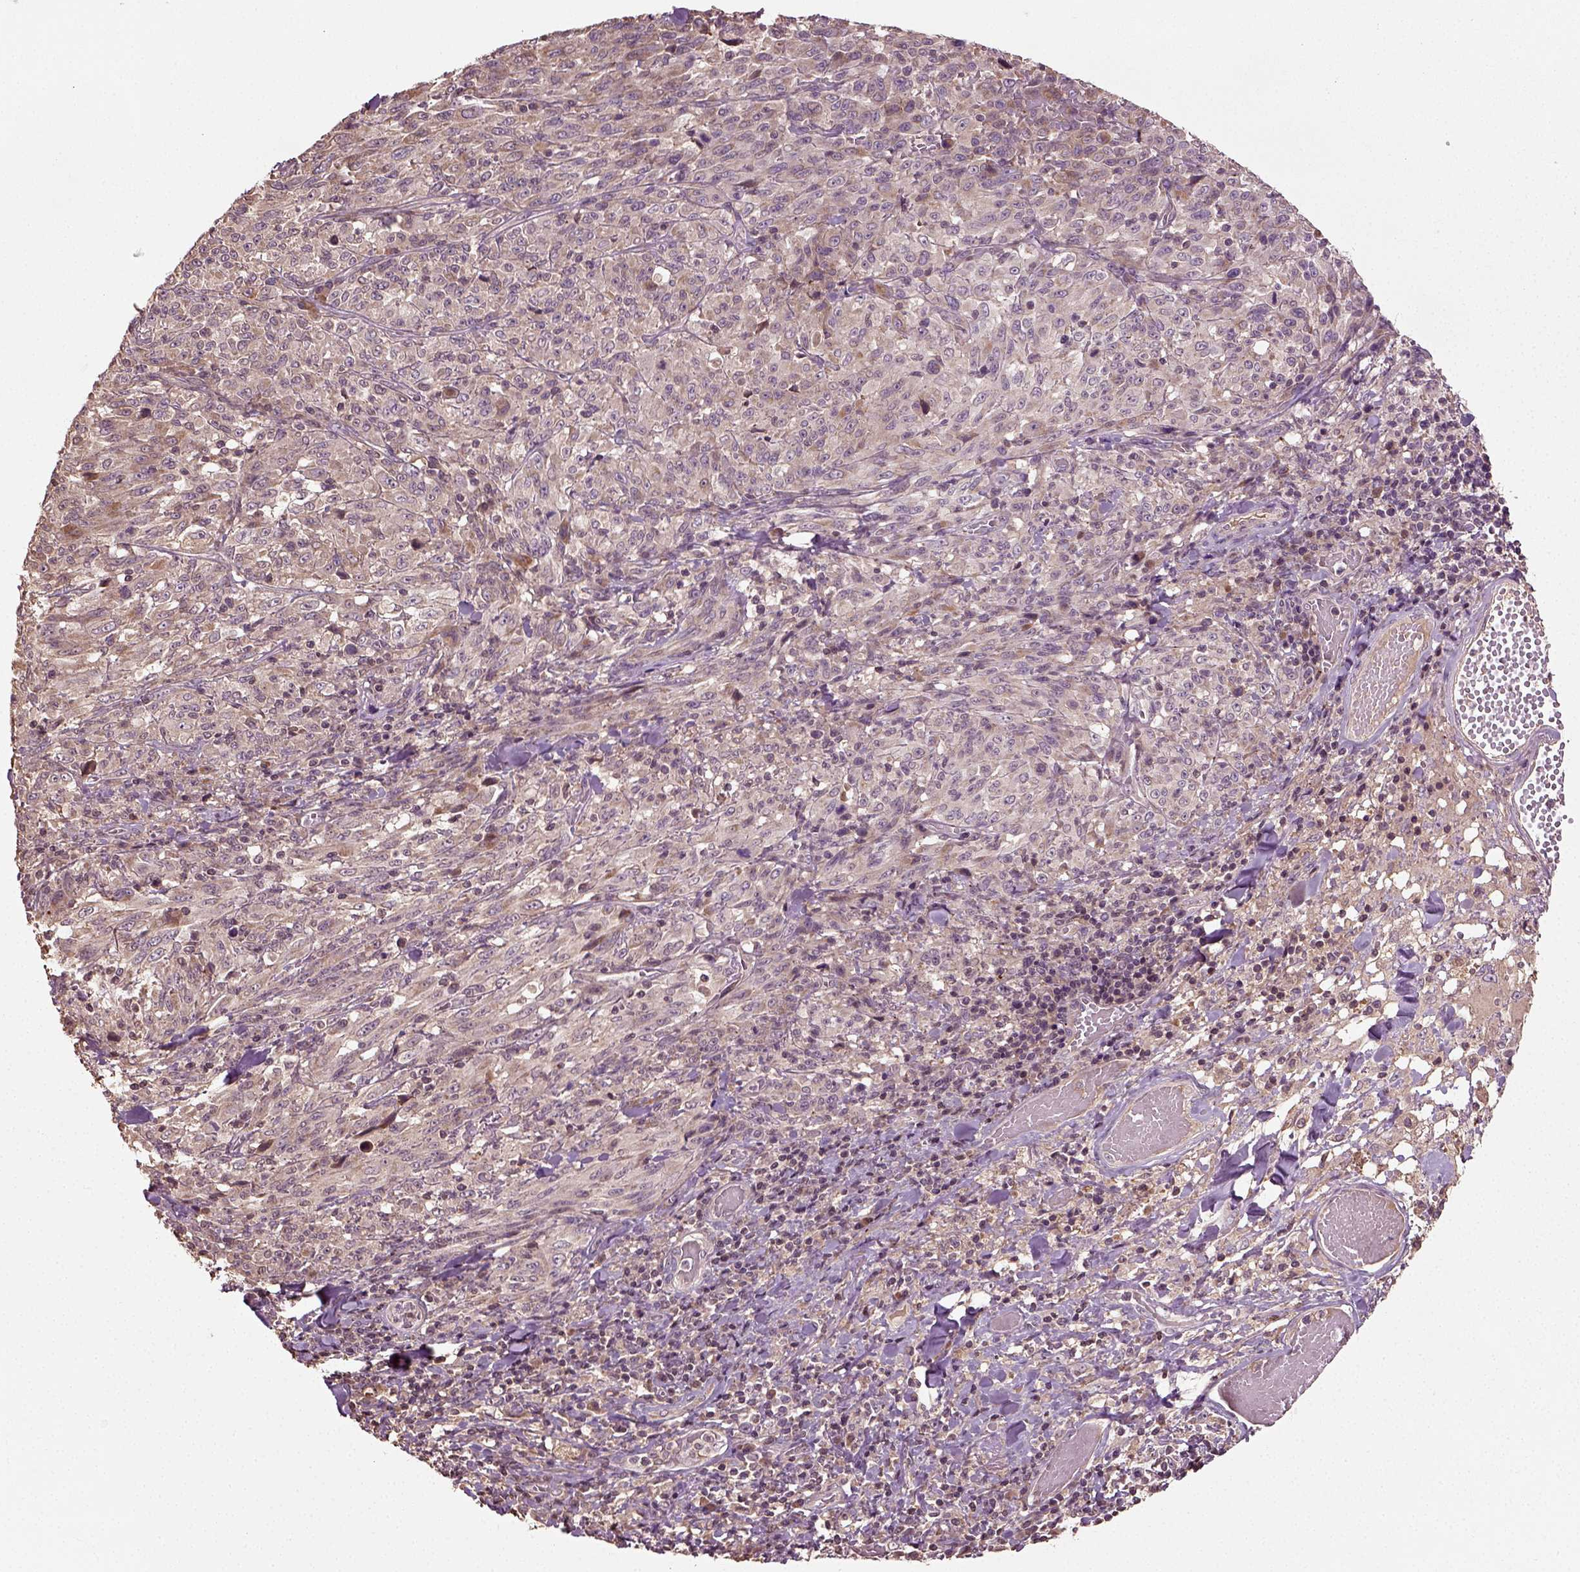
{"staining": {"intensity": "negative", "quantity": "none", "location": "none"}, "tissue": "melanoma", "cell_type": "Tumor cells", "image_type": "cancer", "snomed": [{"axis": "morphology", "description": "Malignant melanoma, NOS"}, {"axis": "topography", "description": "Skin"}], "caption": "Melanoma stained for a protein using IHC exhibits no expression tumor cells.", "gene": "ERV3-1", "patient": {"sex": "female", "age": 91}}